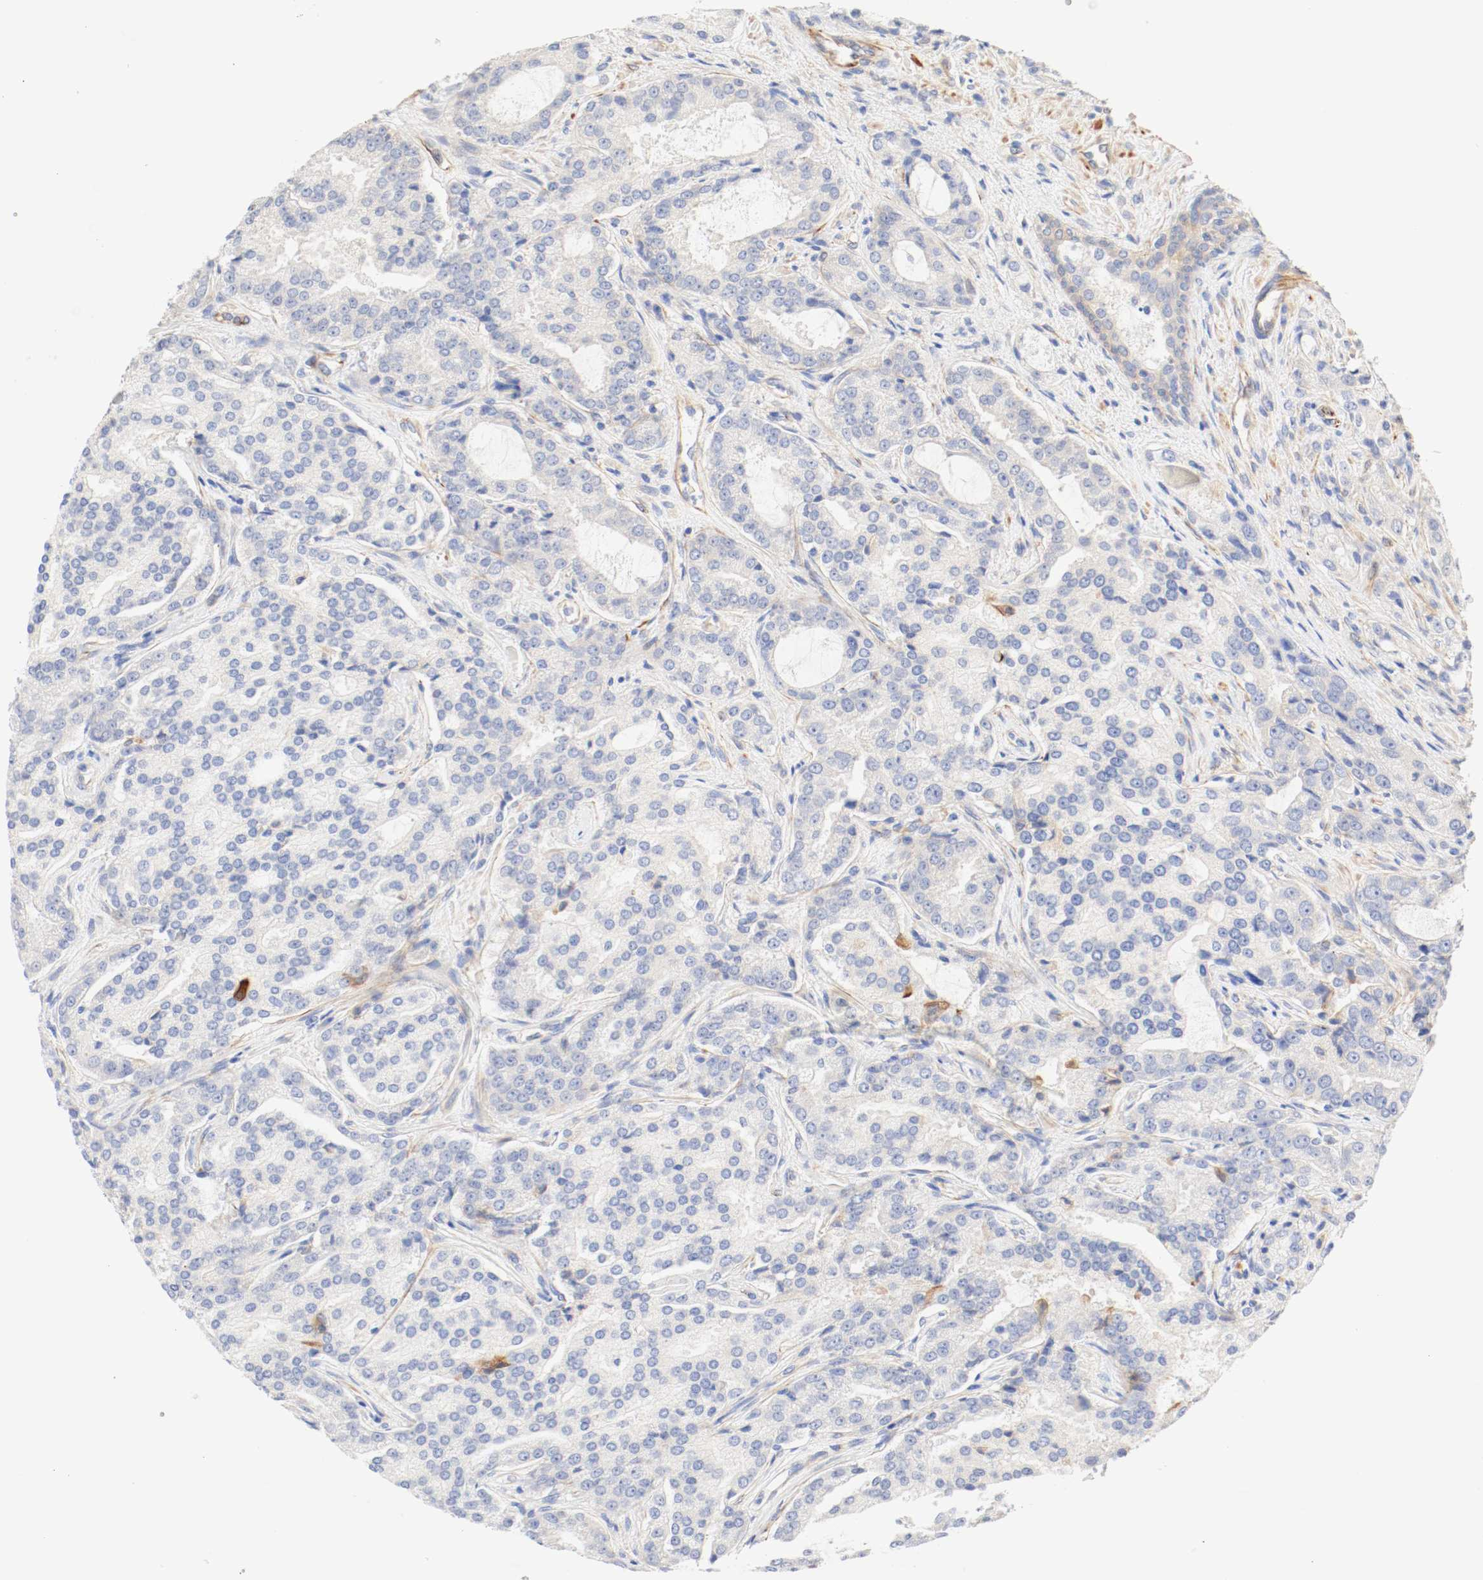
{"staining": {"intensity": "weak", "quantity": "<25%", "location": "cytoplasmic/membranous"}, "tissue": "prostate cancer", "cell_type": "Tumor cells", "image_type": "cancer", "snomed": [{"axis": "morphology", "description": "Adenocarcinoma, High grade"}, {"axis": "topography", "description": "Prostate"}], "caption": "There is no significant positivity in tumor cells of prostate adenocarcinoma (high-grade).", "gene": "GIT1", "patient": {"sex": "male", "age": 72}}